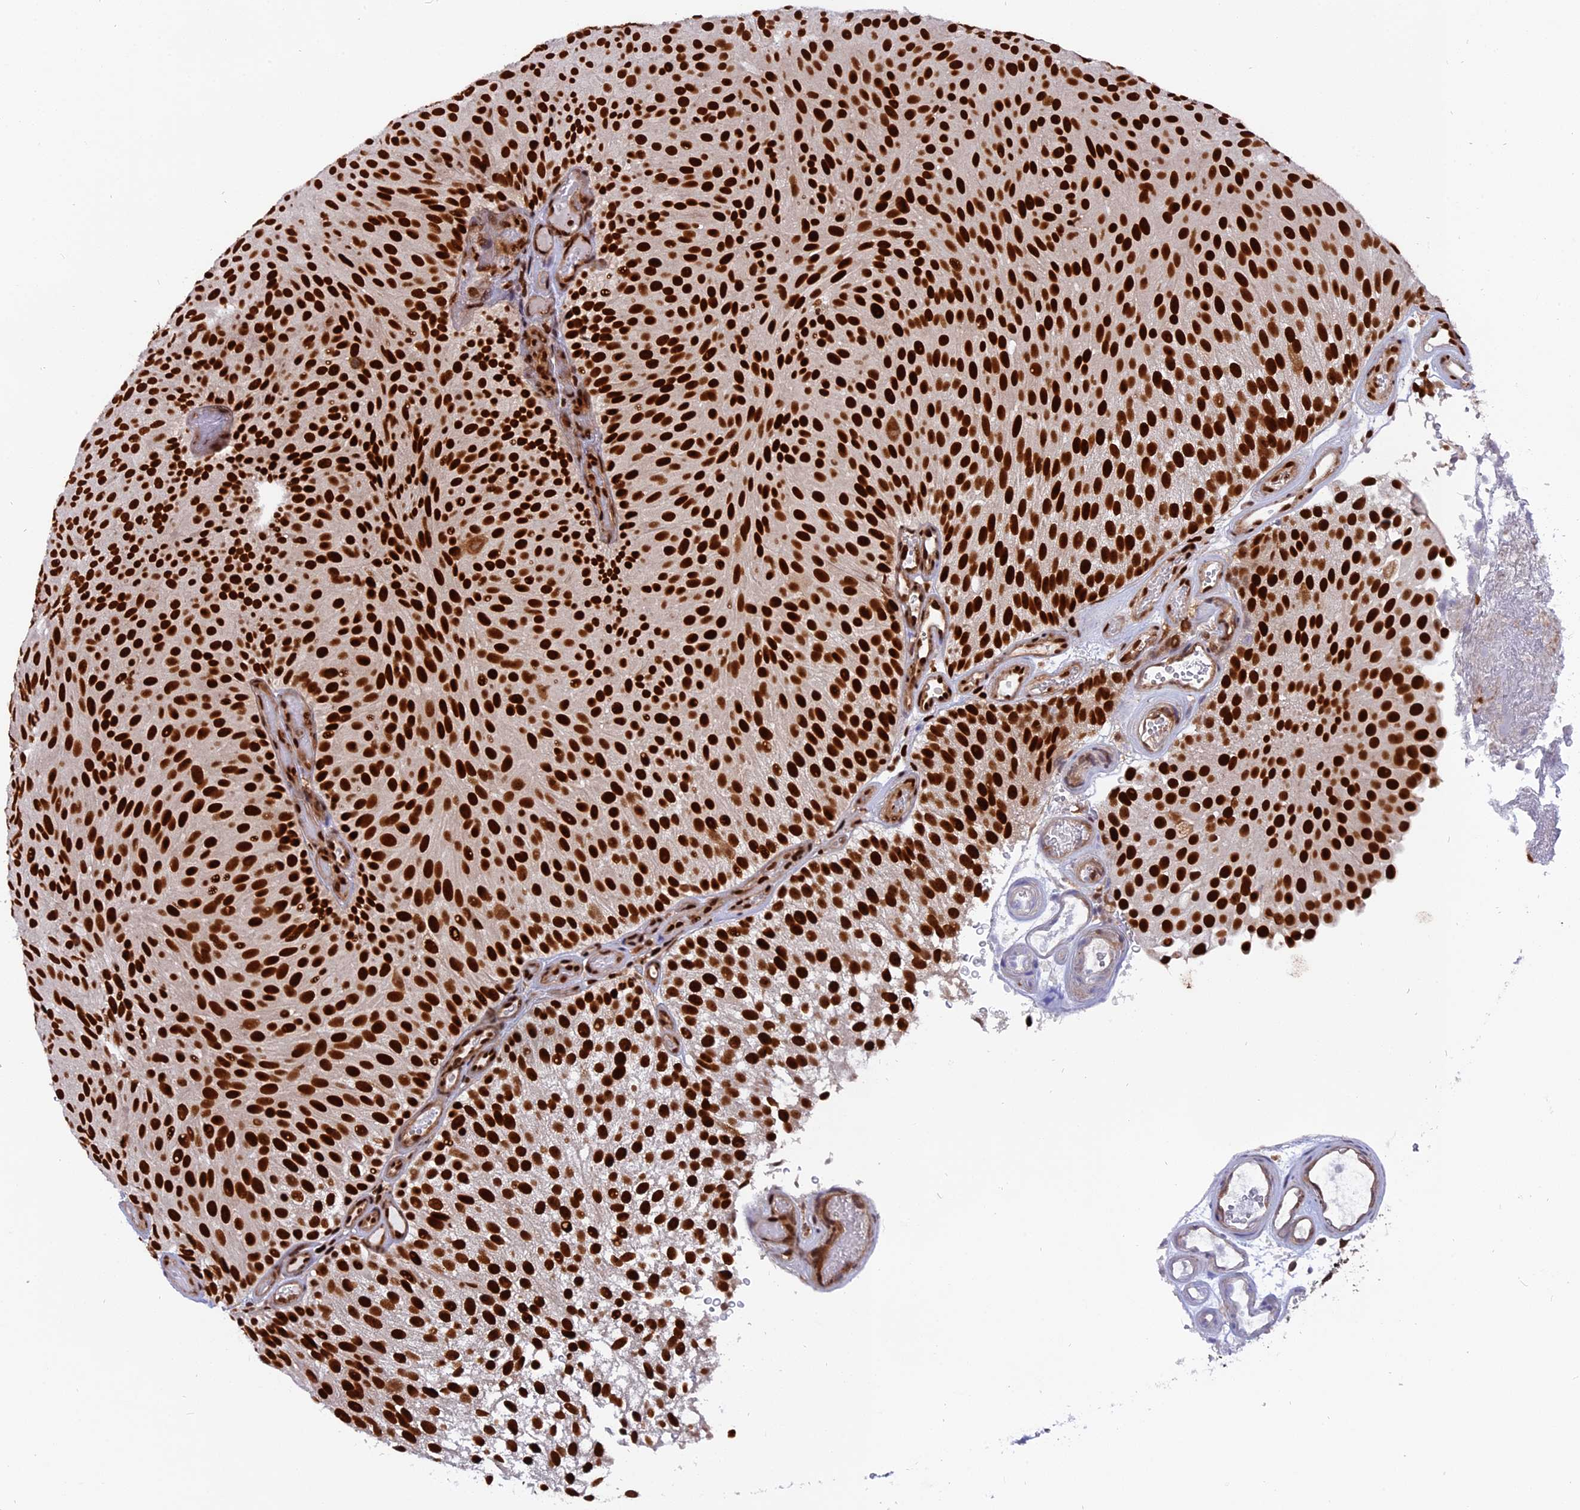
{"staining": {"intensity": "strong", "quantity": ">75%", "location": "nuclear"}, "tissue": "urothelial cancer", "cell_type": "Tumor cells", "image_type": "cancer", "snomed": [{"axis": "morphology", "description": "Urothelial carcinoma, Low grade"}, {"axis": "topography", "description": "Urinary bladder"}], "caption": "Approximately >75% of tumor cells in human urothelial cancer show strong nuclear protein staining as visualized by brown immunohistochemical staining.", "gene": "RAMAC", "patient": {"sex": "male", "age": 78}}